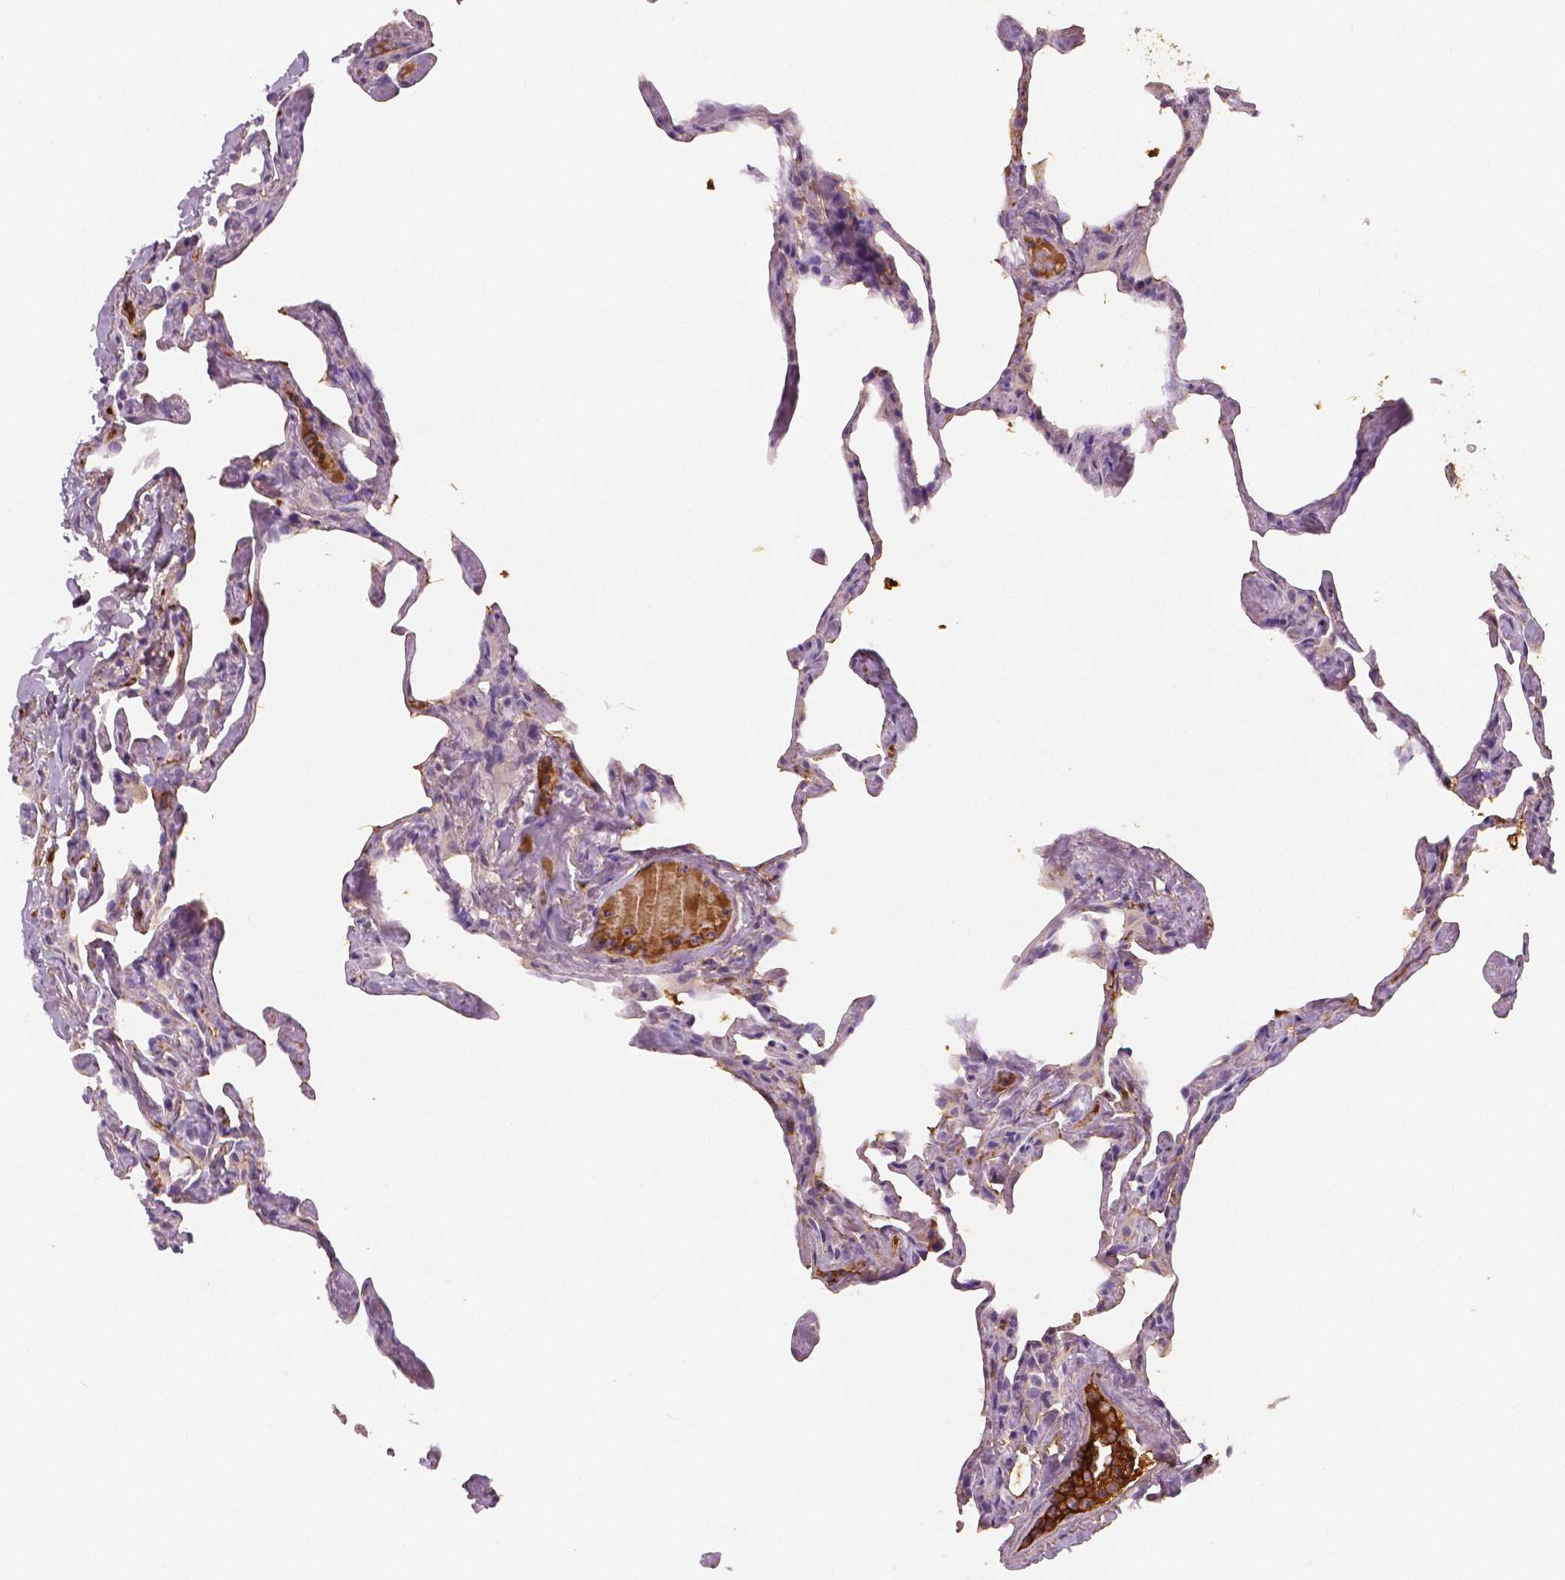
{"staining": {"intensity": "negative", "quantity": "none", "location": "none"}, "tissue": "lung", "cell_type": "Alveolar cells", "image_type": "normal", "snomed": [{"axis": "morphology", "description": "Normal tissue, NOS"}, {"axis": "topography", "description": "Lung"}], "caption": "Immunohistochemical staining of normal human lung reveals no significant positivity in alveolar cells. (DAB IHC visualized using brightfield microscopy, high magnification).", "gene": "APOA4", "patient": {"sex": "male", "age": 65}}